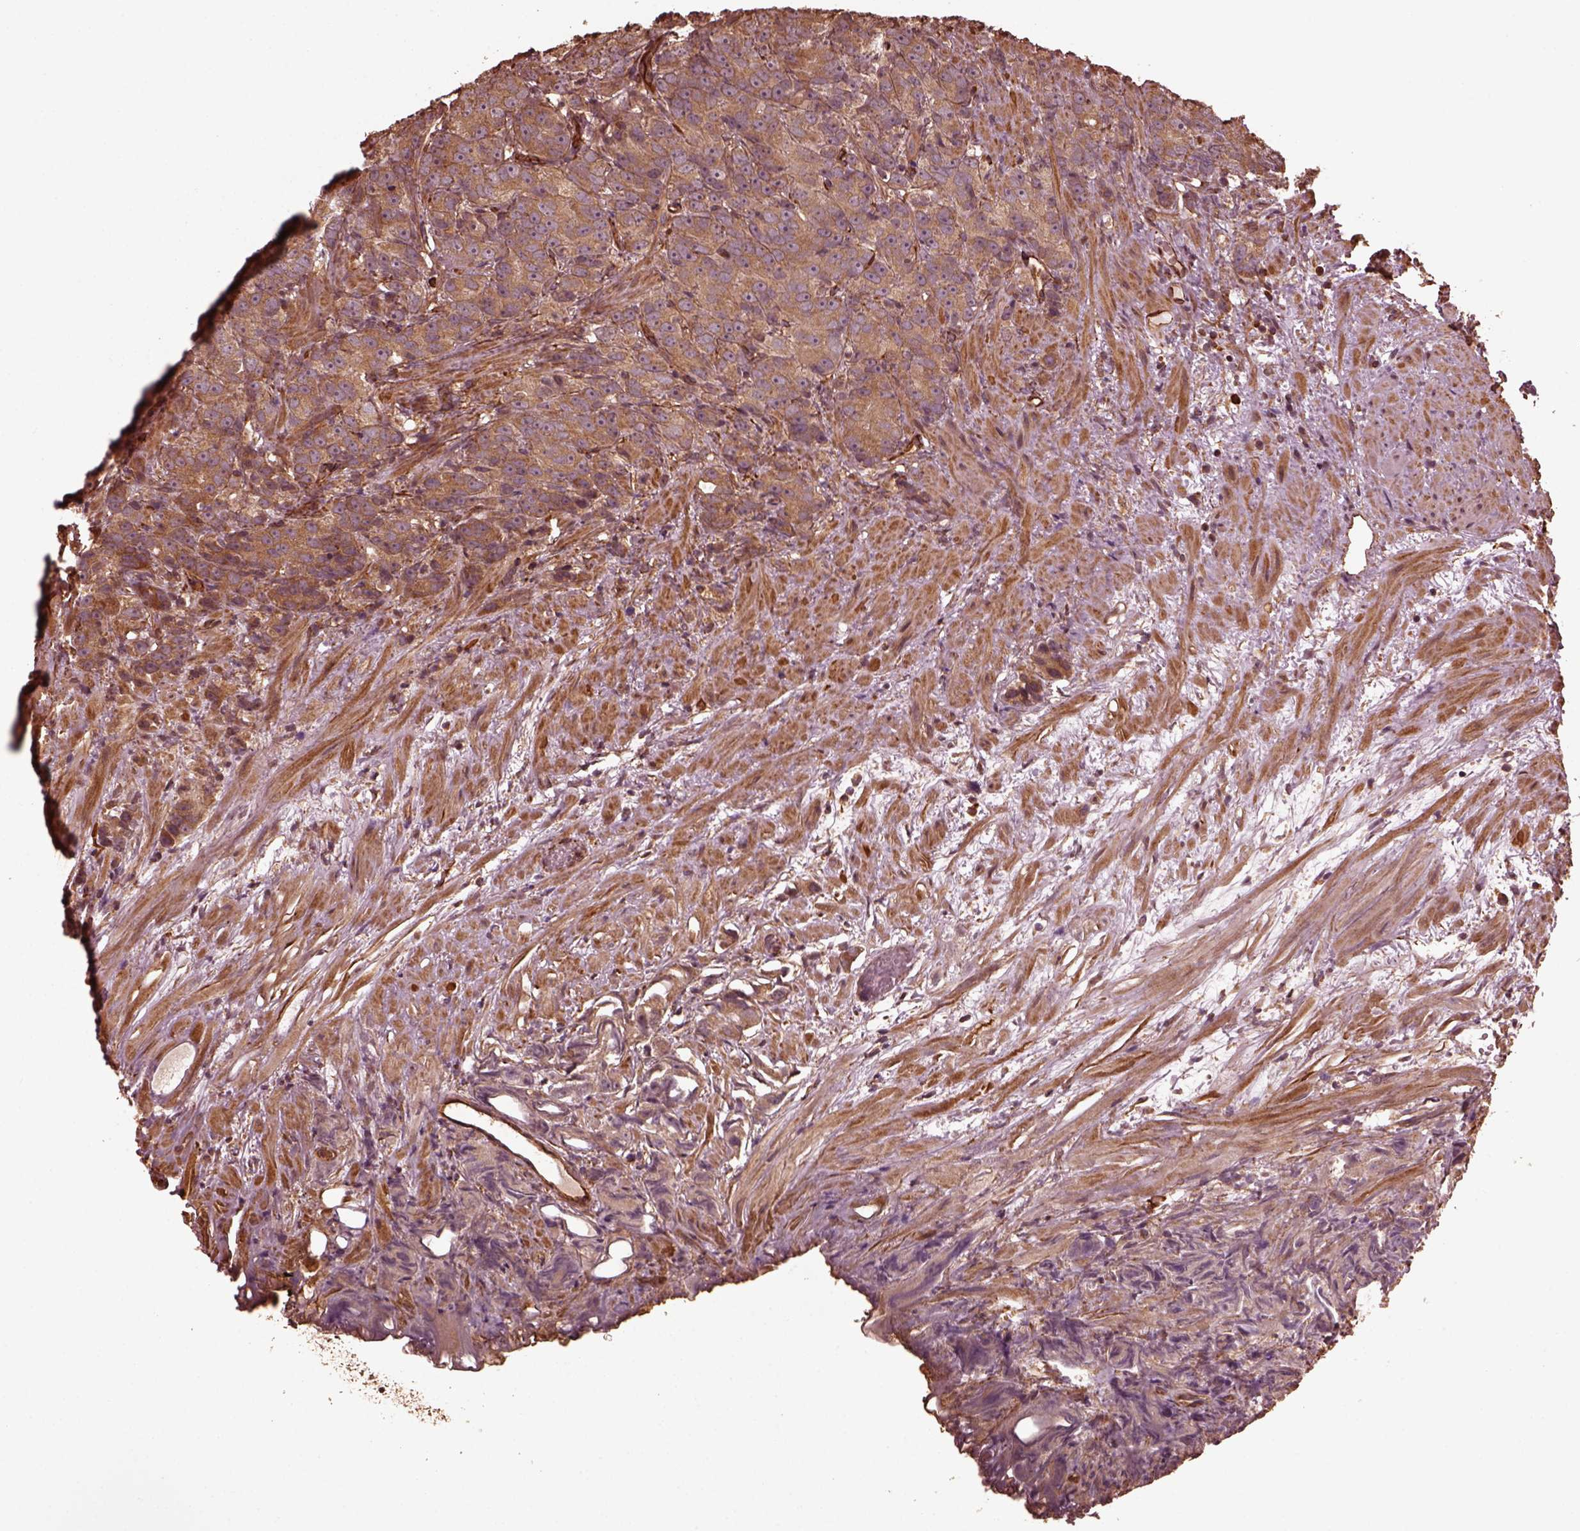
{"staining": {"intensity": "moderate", "quantity": ">75%", "location": "cytoplasmic/membranous"}, "tissue": "prostate cancer", "cell_type": "Tumor cells", "image_type": "cancer", "snomed": [{"axis": "morphology", "description": "Adenocarcinoma, High grade"}, {"axis": "topography", "description": "Prostate"}], "caption": "Prostate cancer stained with immunohistochemistry reveals moderate cytoplasmic/membranous positivity in approximately >75% of tumor cells. The protein of interest is shown in brown color, while the nuclei are stained blue.", "gene": "GTPBP1", "patient": {"sex": "male", "age": 90}}